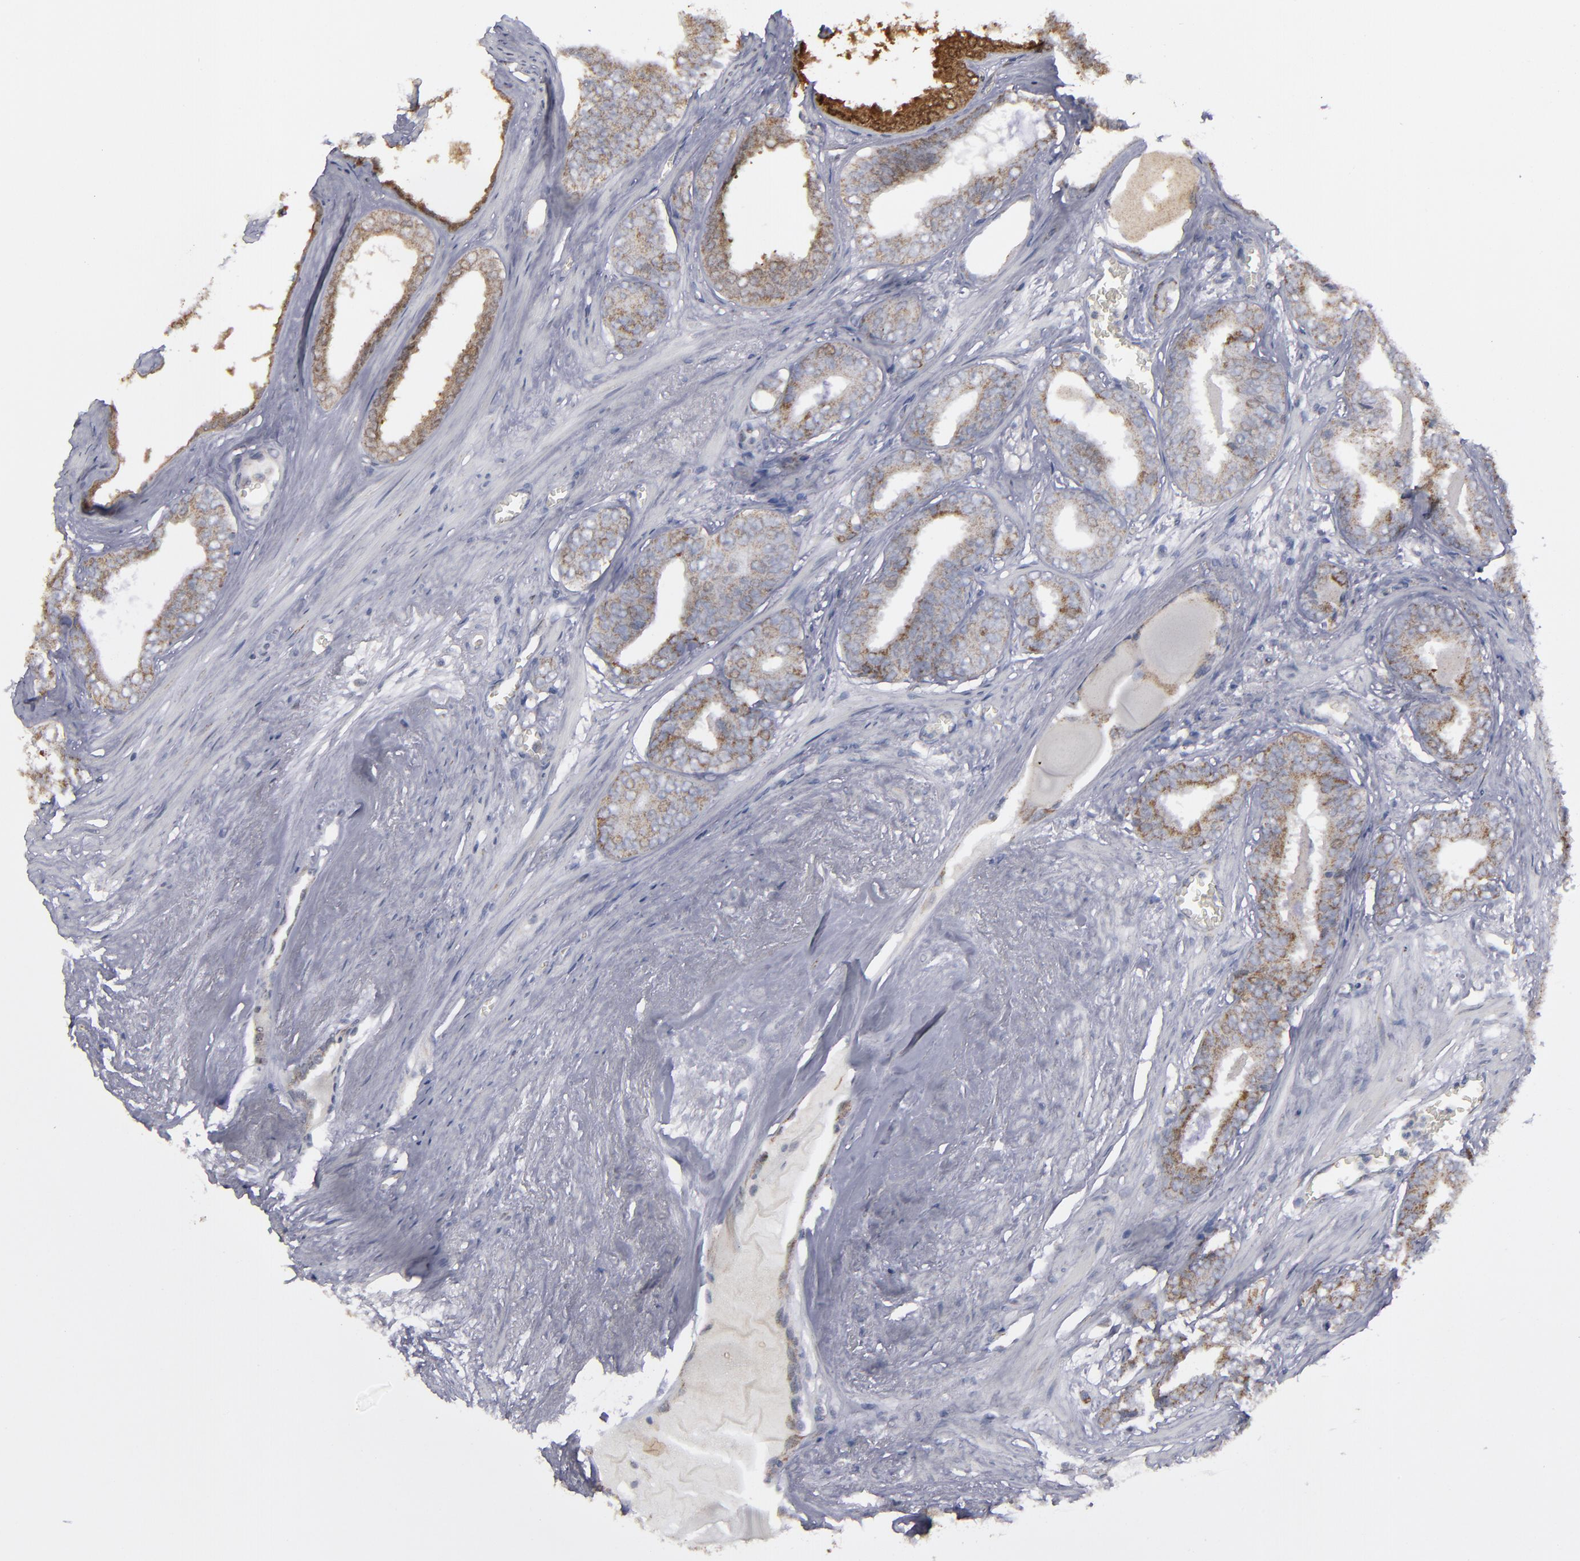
{"staining": {"intensity": "moderate", "quantity": ">75%", "location": "cytoplasmic/membranous"}, "tissue": "prostate cancer", "cell_type": "Tumor cells", "image_type": "cancer", "snomed": [{"axis": "morphology", "description": "Adenocarcinoma, Medium grade"}, {"axis": "topography", "description": "Prostate"}], "caption": "IHC (DAB) staining of human prostate adenocarcinoma (medium-grade) exhibits moderate cytoplasmic/membranous protein staining in about >75% of tumor cells.", "gene": "MYOM2", "patient": {"sex": "male", "age": 79}}